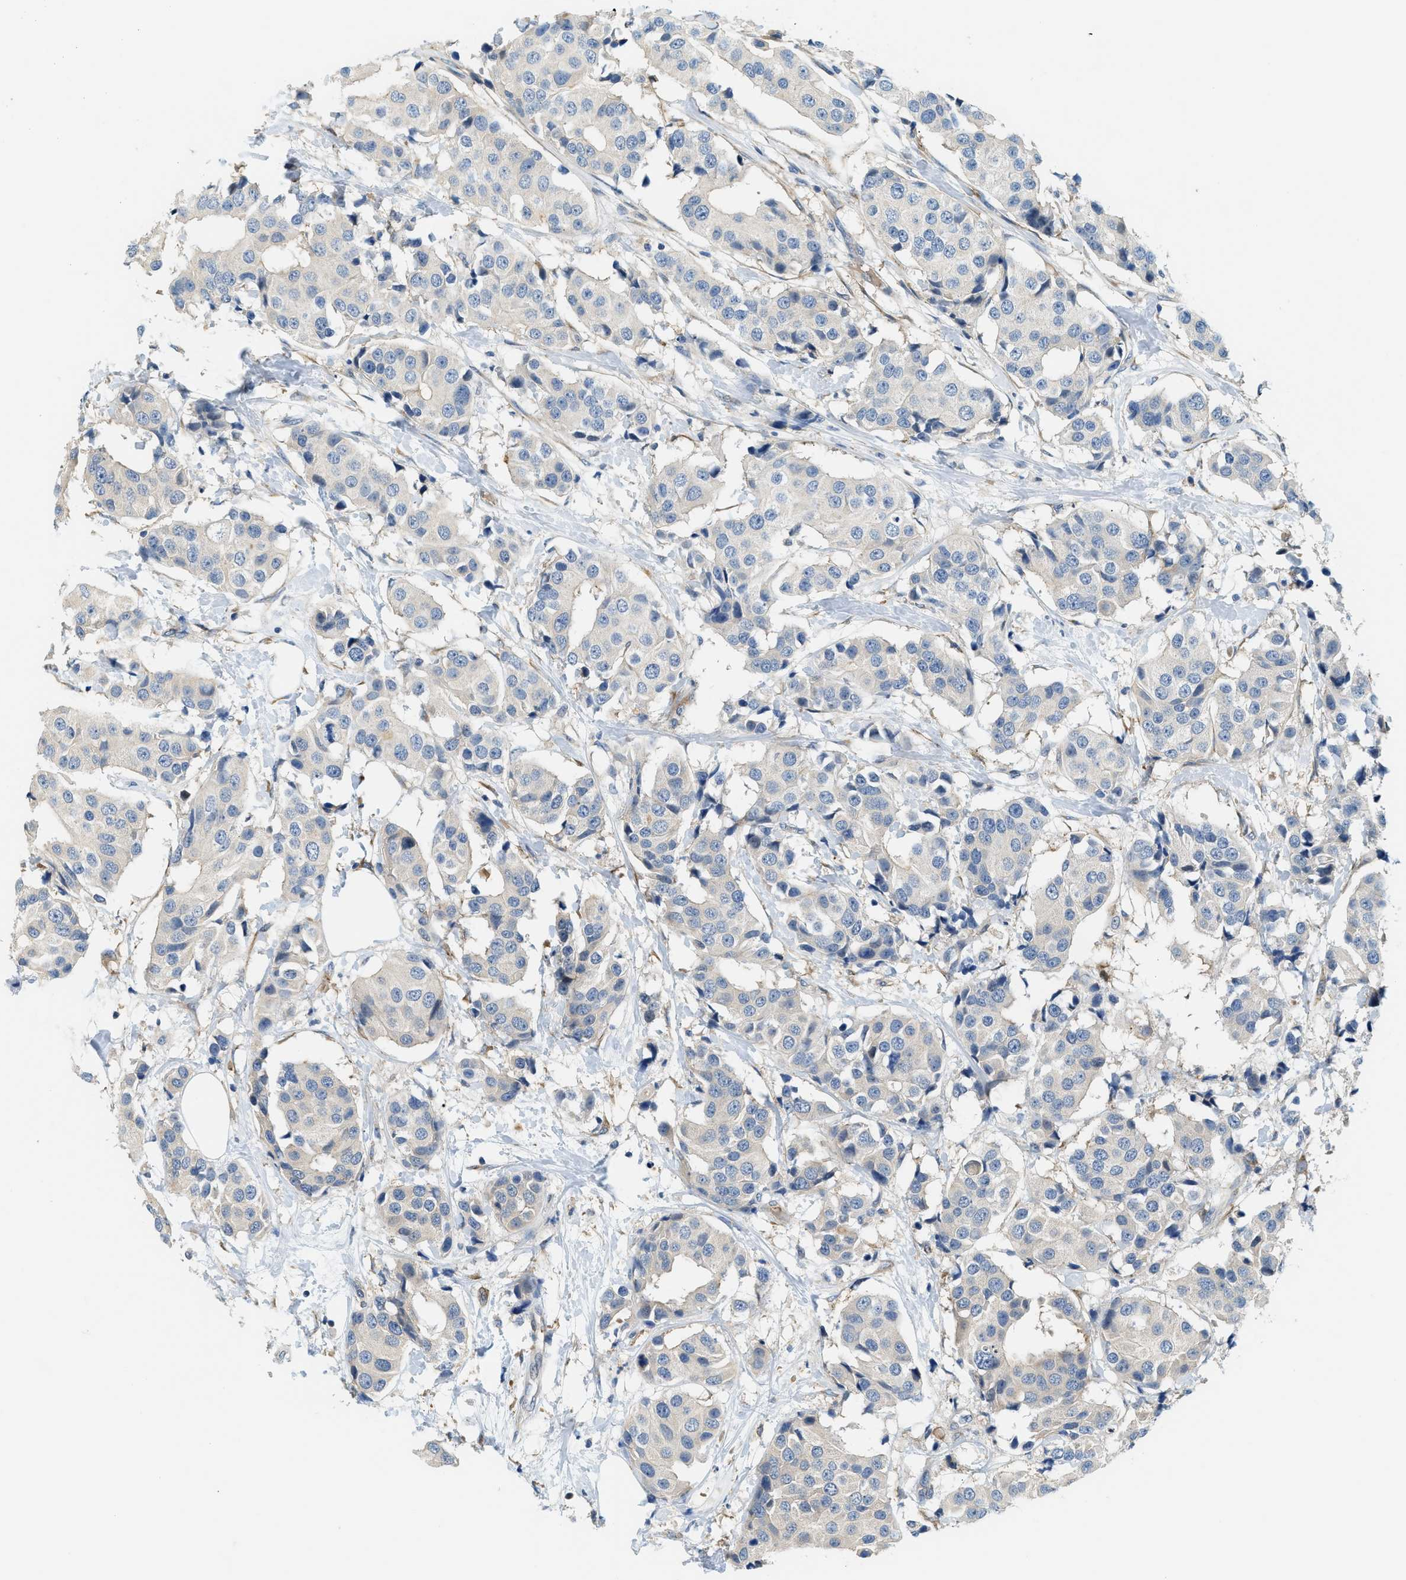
{"staining": {"intensity": "negative", "quantity": "none", "location": "none"}, "tissue": "breast cancer", "cell_type": "Tumor cells", "image_type": "cancer", "snomed": [{"axis": "morphology", "description": "Normal tissue, NOS"}, {"axis": "morphology", "description": "Duct carcinoma"}, {"axis": "topography", "description": "Breast"}], "caption": "Tumor cells are negative for brown protein staining in breast cancer (infiltrating ductal carcinoma). (DAB (3,3'-diaminobenzidine) immunohistochemistry with hematoxylin counter stain).", "gene": "CYTH2", "patient": {"sex": "female", "age": 39}}